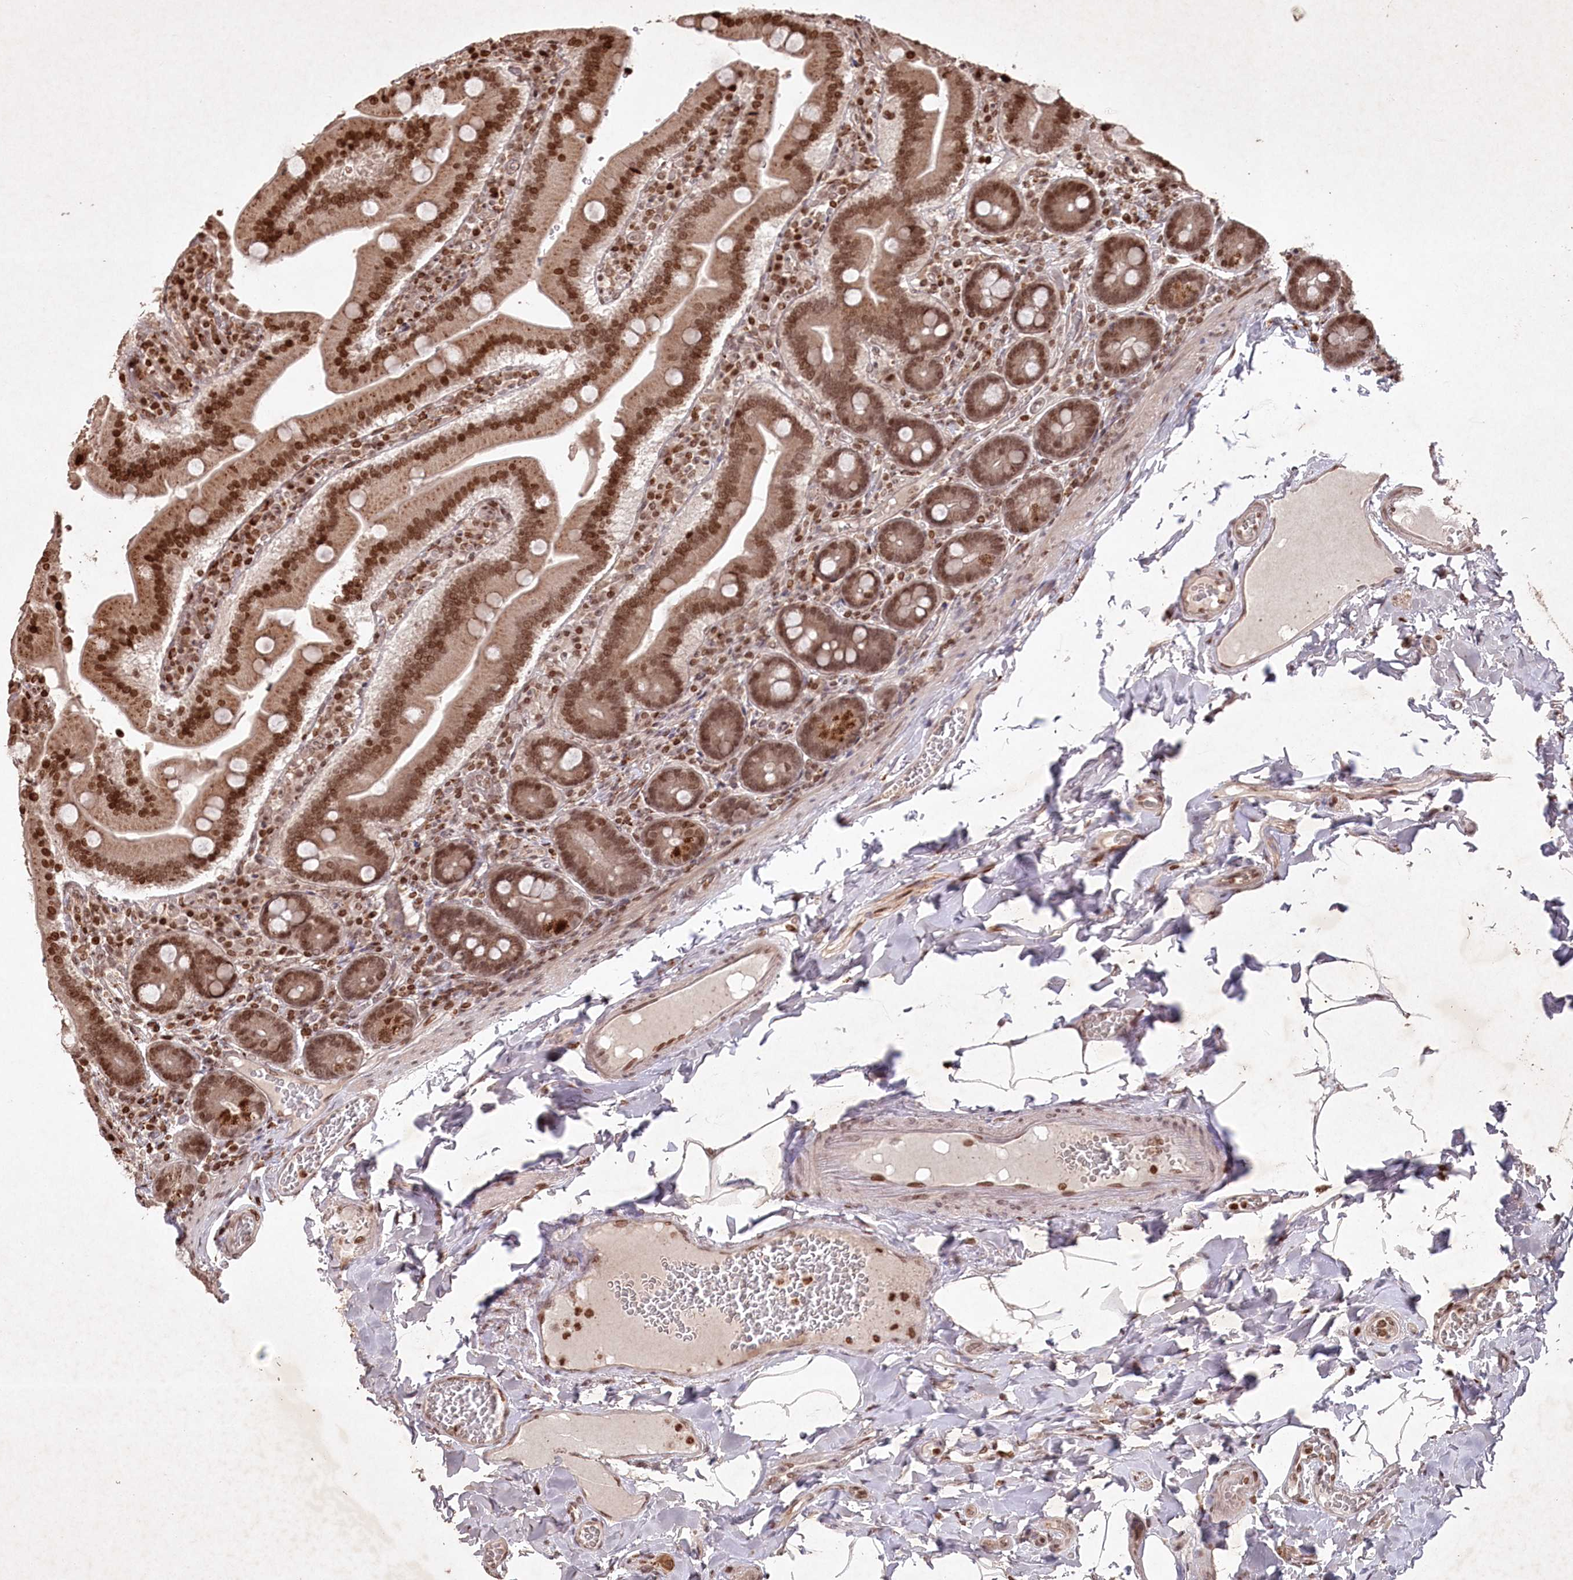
{"staining": {"intensity": "strong", "quantity": ">75%", "location": "cytoplasmic/membranous,nuclear"}, "tissue": "duodenum", "cell_type": "Glandular cells", "image_type": "normal", "snomed": [{"axis": "morphology", "description": "Normal tissue, NOS"}, {"axis": "topography", "description": "Duodenum"}], "caption": "High-magnification brightfield microscopy of unremarkable duodenum stained with DAB (brown) and counterstained with hematoxylin (blue). glandular cells exhibit strong cytoplasmic/membranous,nuclear positivity is identified in approximately>75% of cells.", "gene": "CCSER2", "patient": {"sex": "female", "age": 62}}